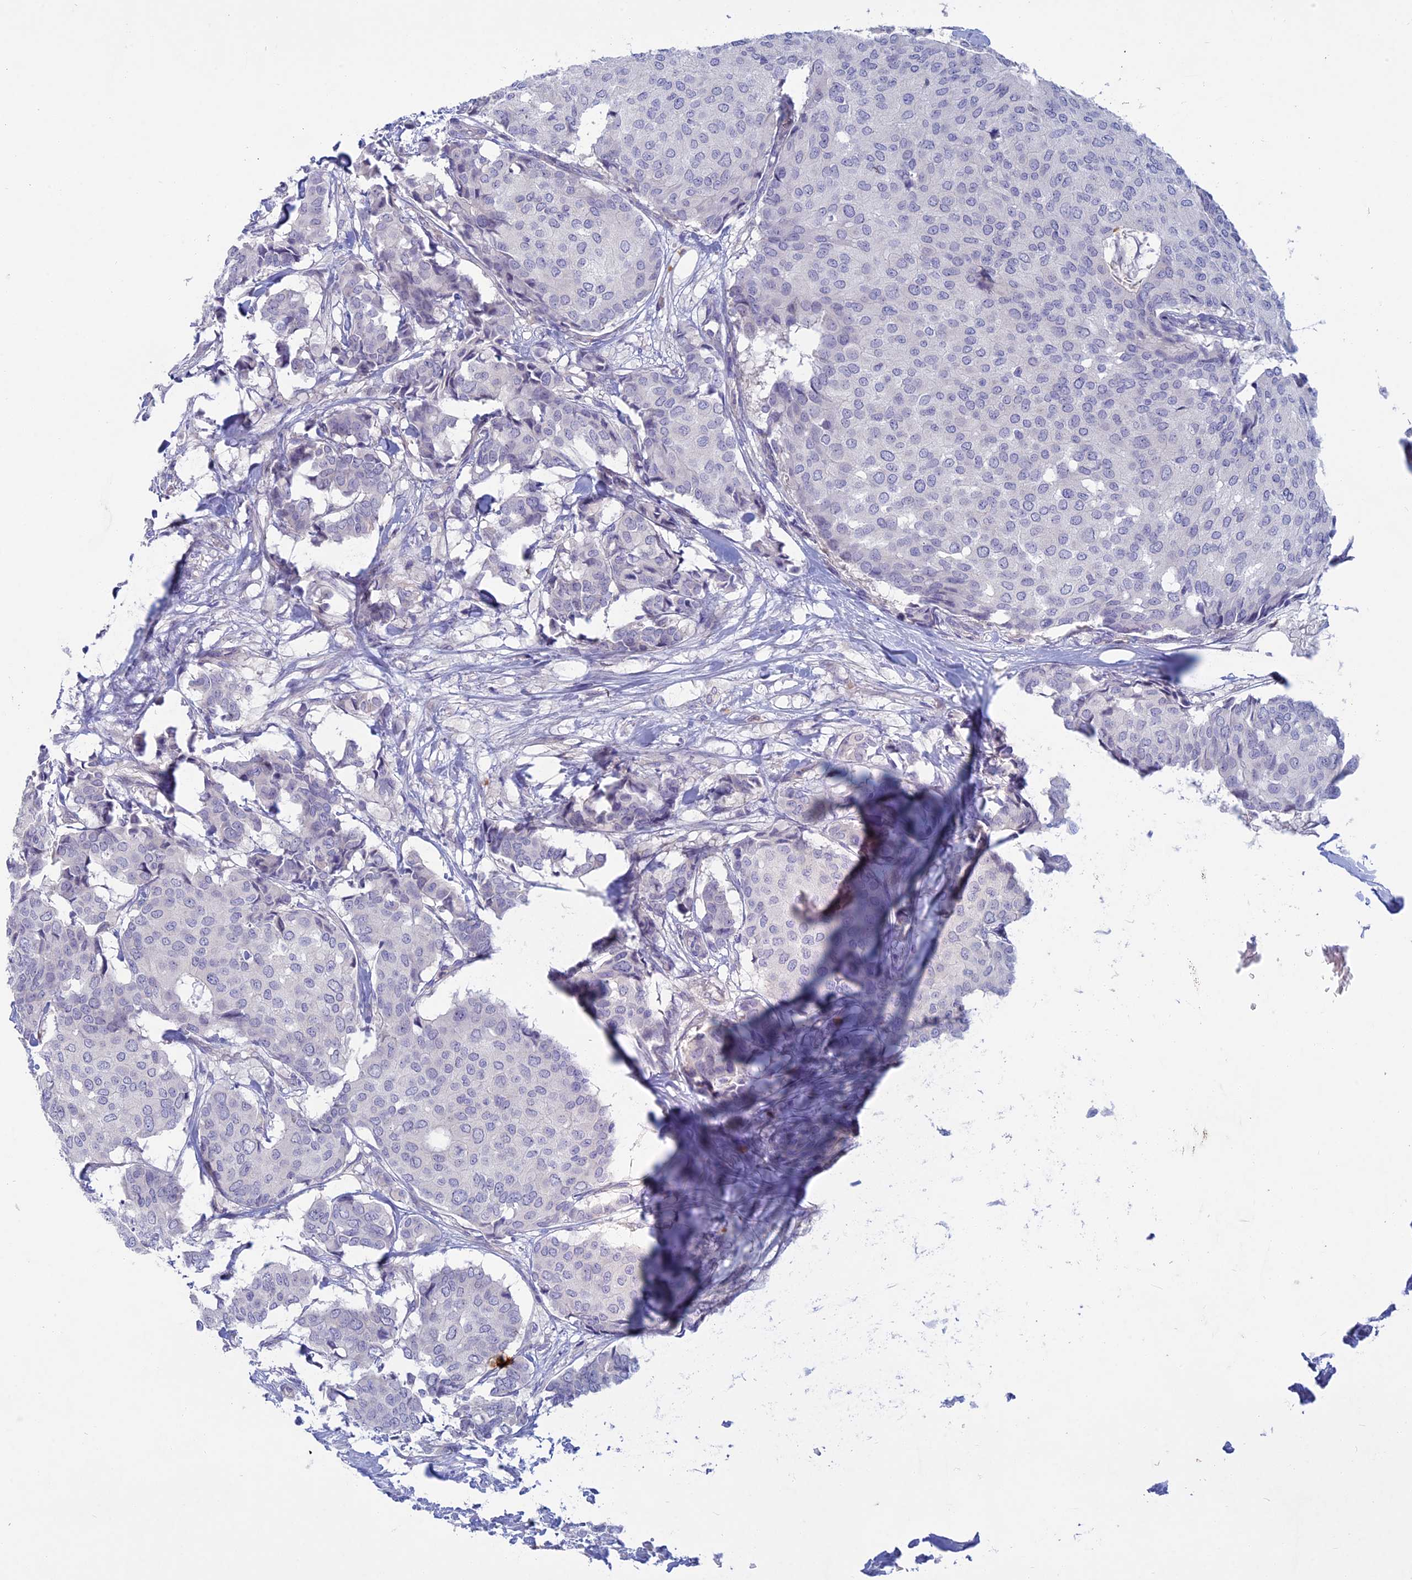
{"staining": {"intensity": "negative", "quantity": "none", "location": "none"}, "tissue": "breast cancer", "cell_type": "Tumor cells", "image_type": "cancer", "snomed": [{"axis": "morphology", "description": "Duct carcinoma"}, {"axis": "topography", "description": "Breast"}], "caption": "The IHC image has no significant staining in tumor cells of breast cancer tissue. (DAB (3,3'-diaminobenzidine) immunohistochemistry visualized using brightfield microscopy, high magnification).", "gene": "SLC2A6", "patient": {"sex": "female", "age": 75}}